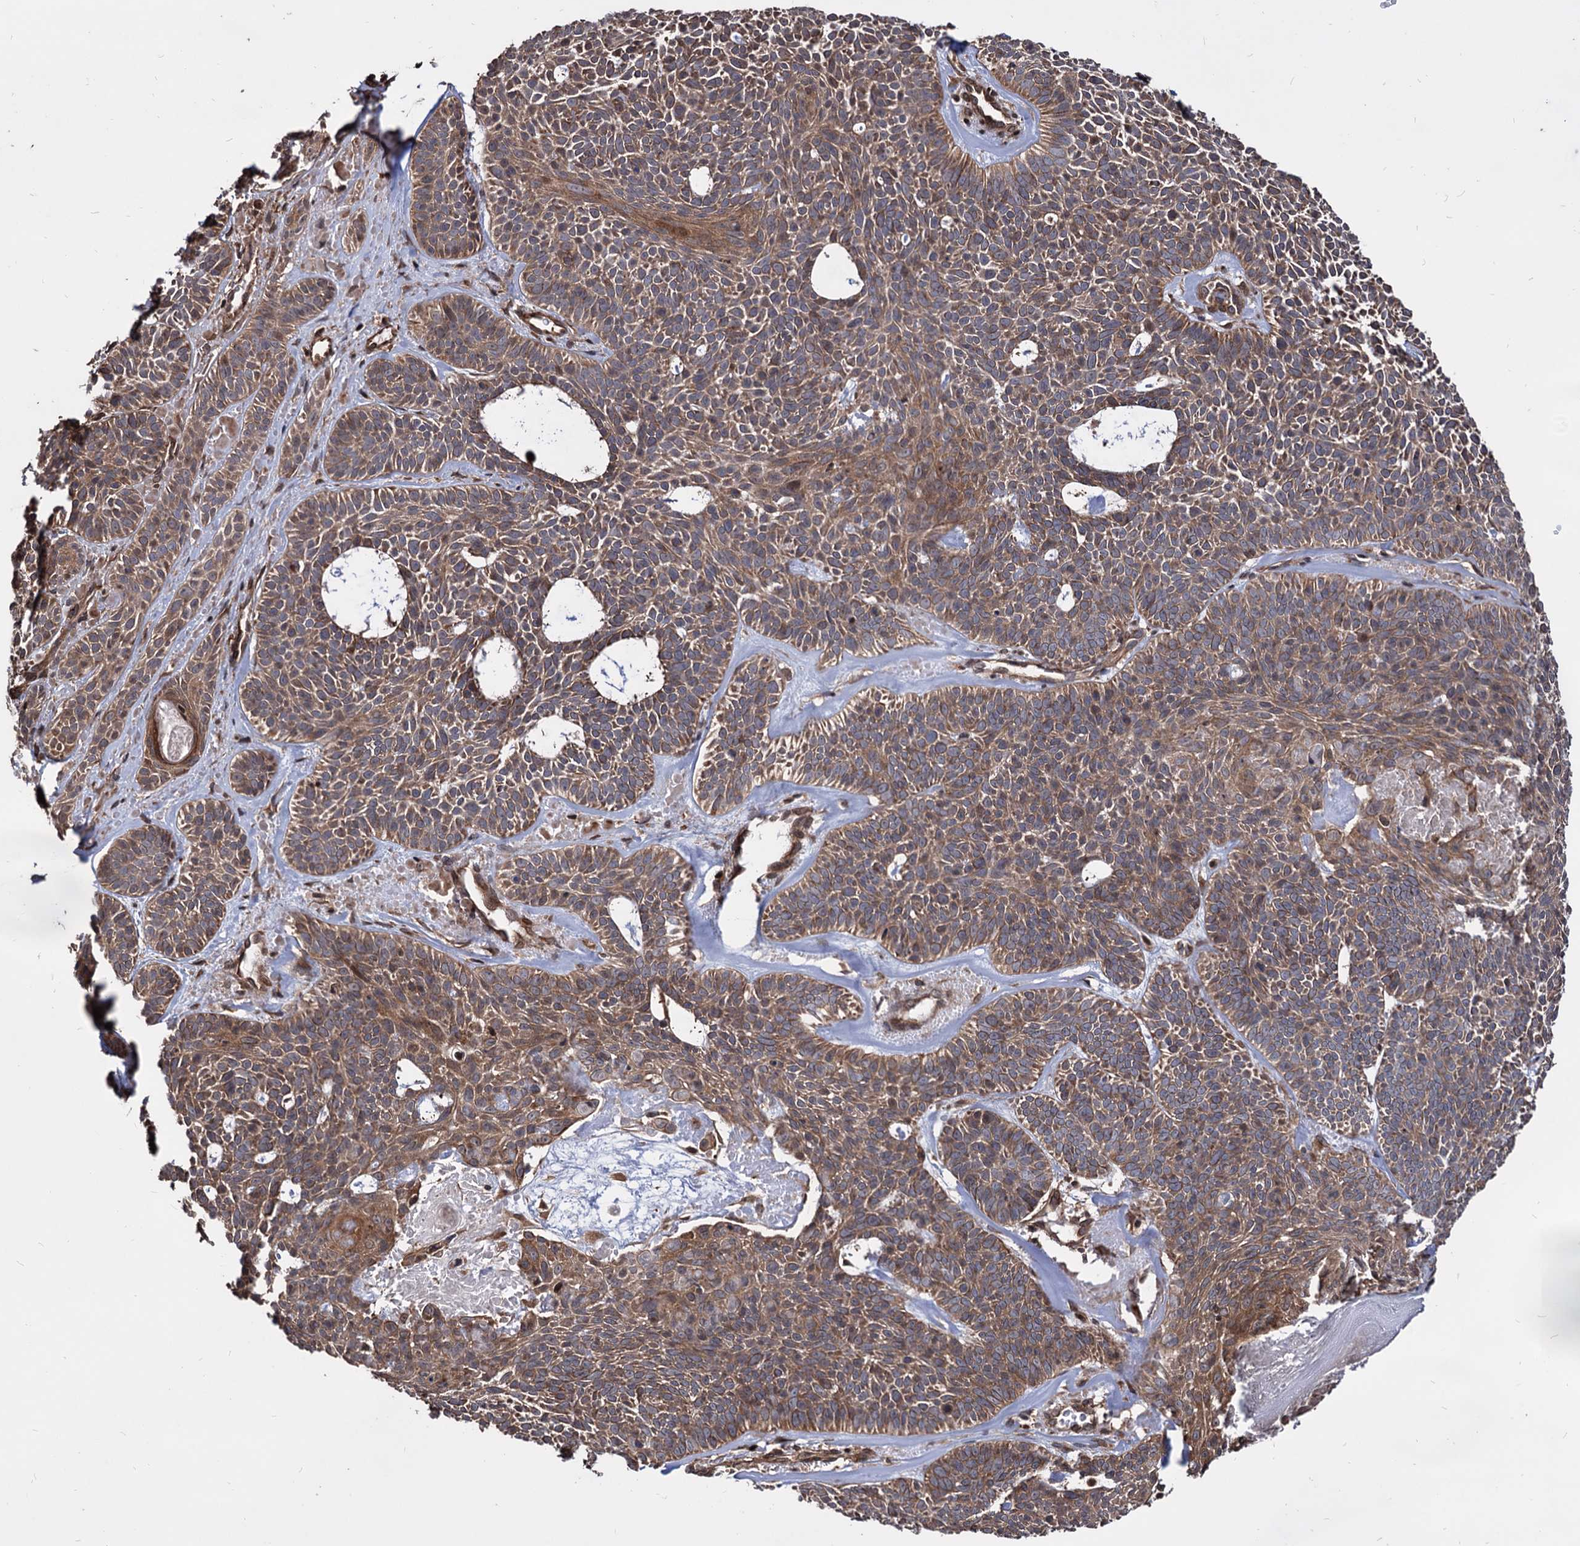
{"staining": {"intensity": "moderate", "quantity": ">75%", "location": "cytoplasmic/membranous"}, "tissue": "skin cancer", "cell_type": "Tumor cells", "image_type": "cancer", "snomed": [{"axis": "morphology", "description": "Basal cell carcinoma"}, {"axis": "topography", "description": "Skin"}], "caption": "IHC micrograph of human skin basal cell carcinoma stained for a protein (brown), which exhibits medium levels of moderate cytoplasmic/membranous staining in about >75% of tumor cells.", "gene": "ANKRD12", "patient": {"sex": "male", "age": 85}}